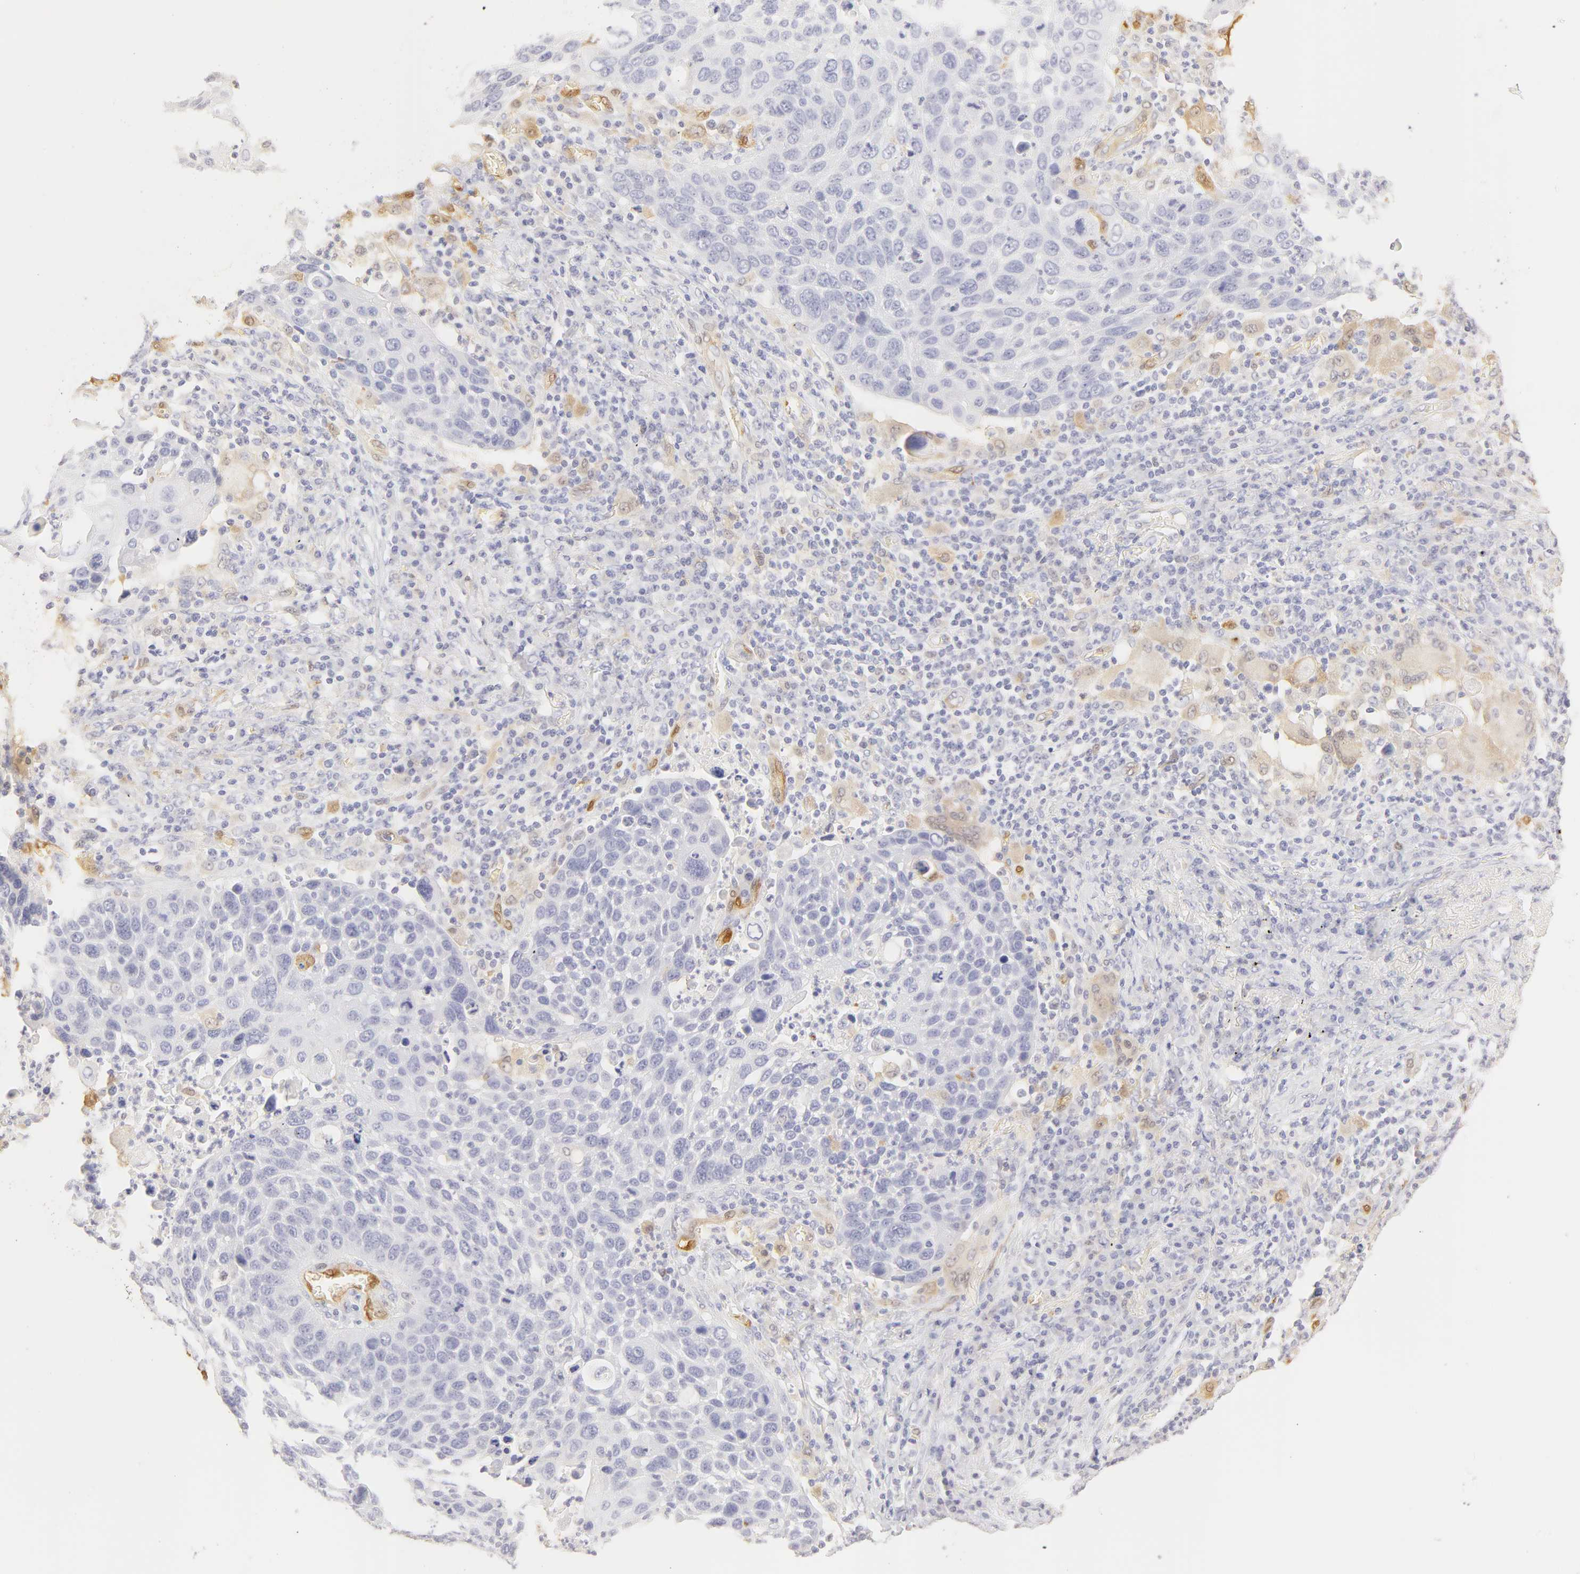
{"staining": {"intensity": "negative", "quantity": "none", "location": "none"}, "tissue": "lung cancer", "cell_type": "Tumor cells", "image_type": "cancer", "snomed": [{"axis": "morphology", "description": "Squamous cell carcinoma, NOS"}, {"axis": "topography", "description": "Lung"}], "caption": "Tumor cells are negative for protein expression in human lung squamous cell carcinoma.", "gene": "CA2", "patient": {"sex": "male", "age": 68}}